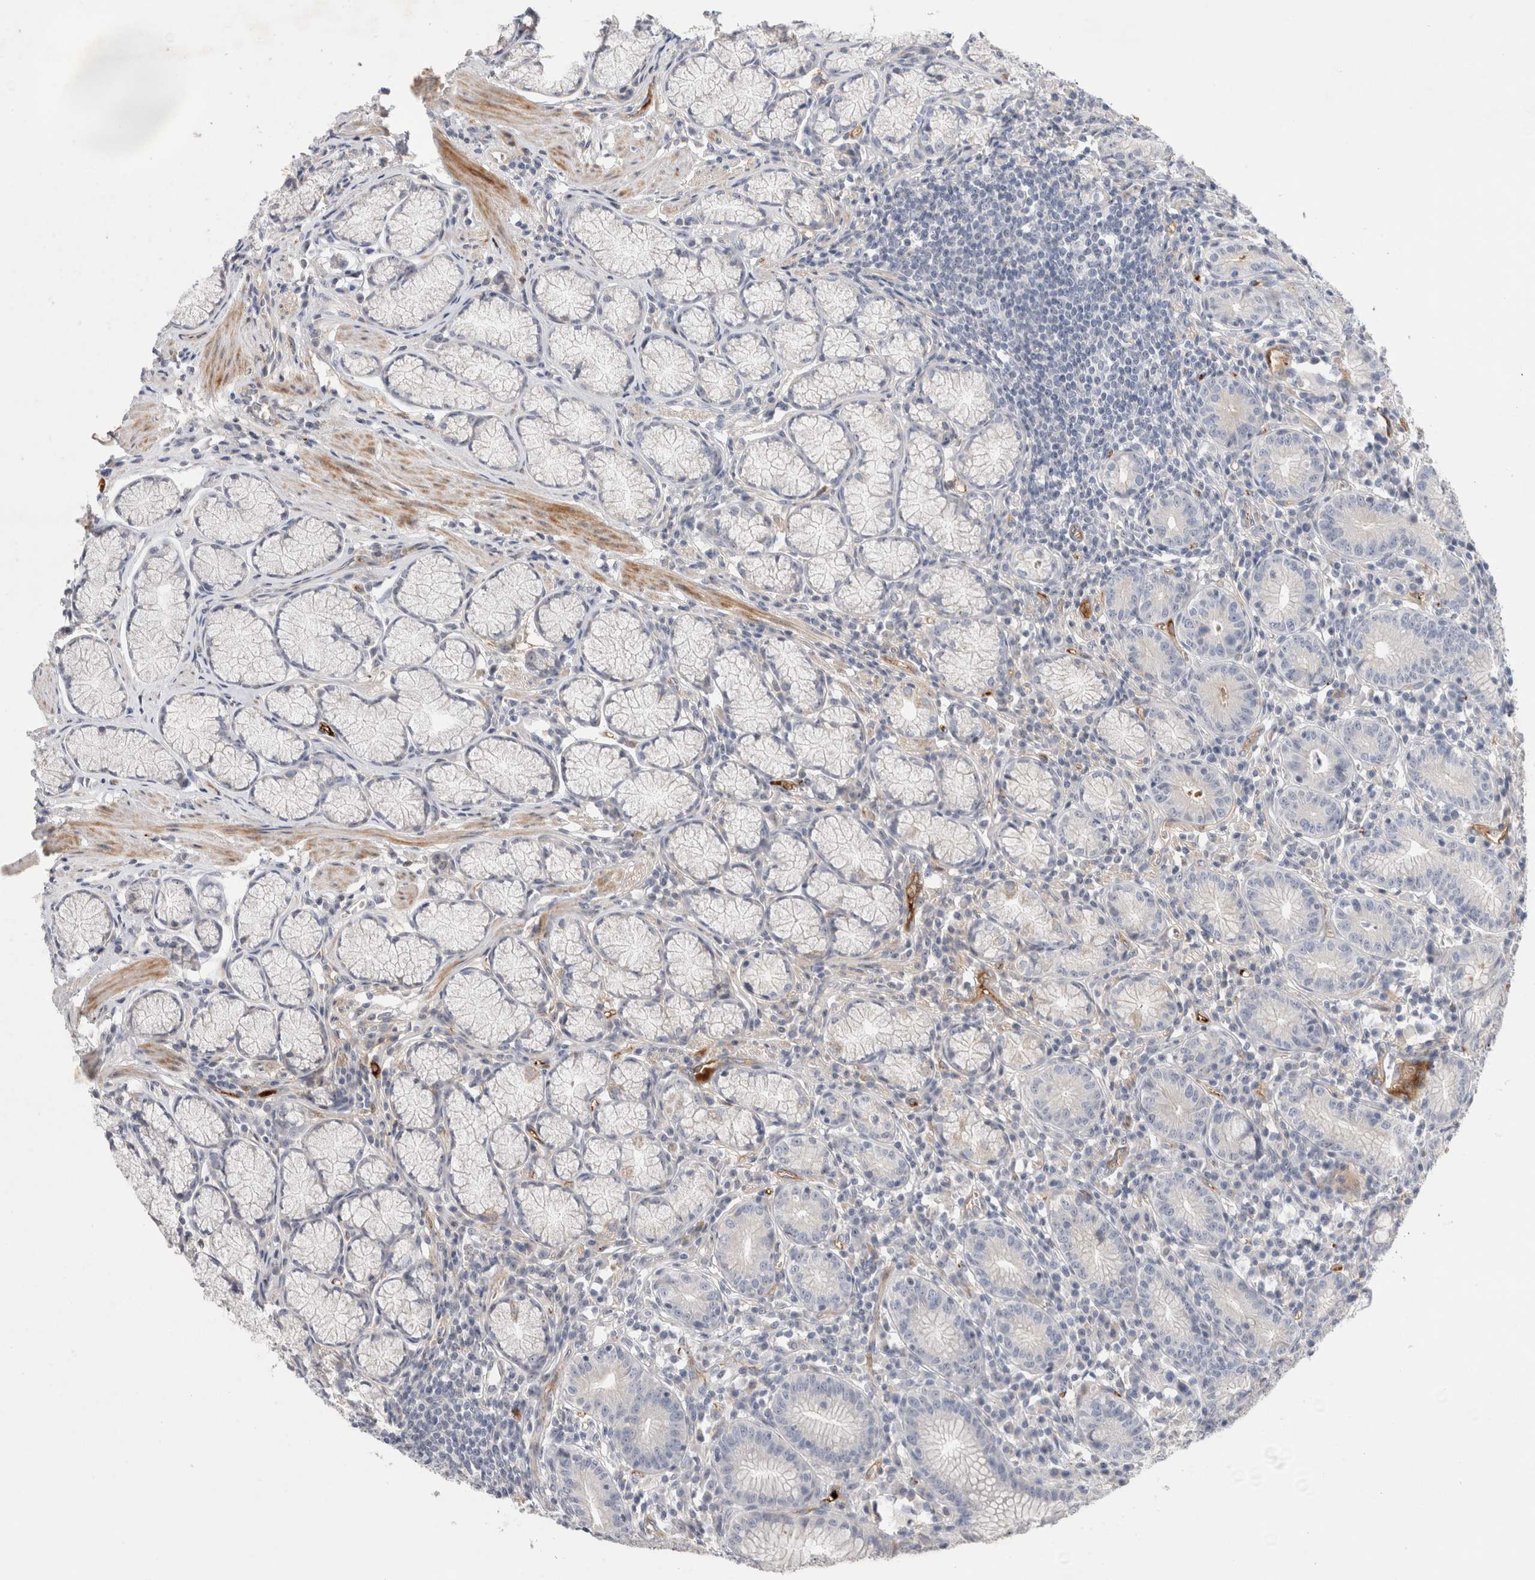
{"staining": {"intensity": "weak", "quantity": "25%-75%", "location": "cytoplasmic/membranous"}, "tissue": "stomach", "cell_type": "Glandular cells", "image_type": "normal", "snomed": [{"axis": "morphology", "description": "Normal tissue, NOS"}, {"axis": "topography", "description": "Stomach"}], "caption": "Unremarkable stomach demonstrates weak cytoplasmic/membranous positivity in approximately 25%-75% of glandular cells.", "gene": "ECHDC2", "patient": {"sex": "male", "age": 55}}